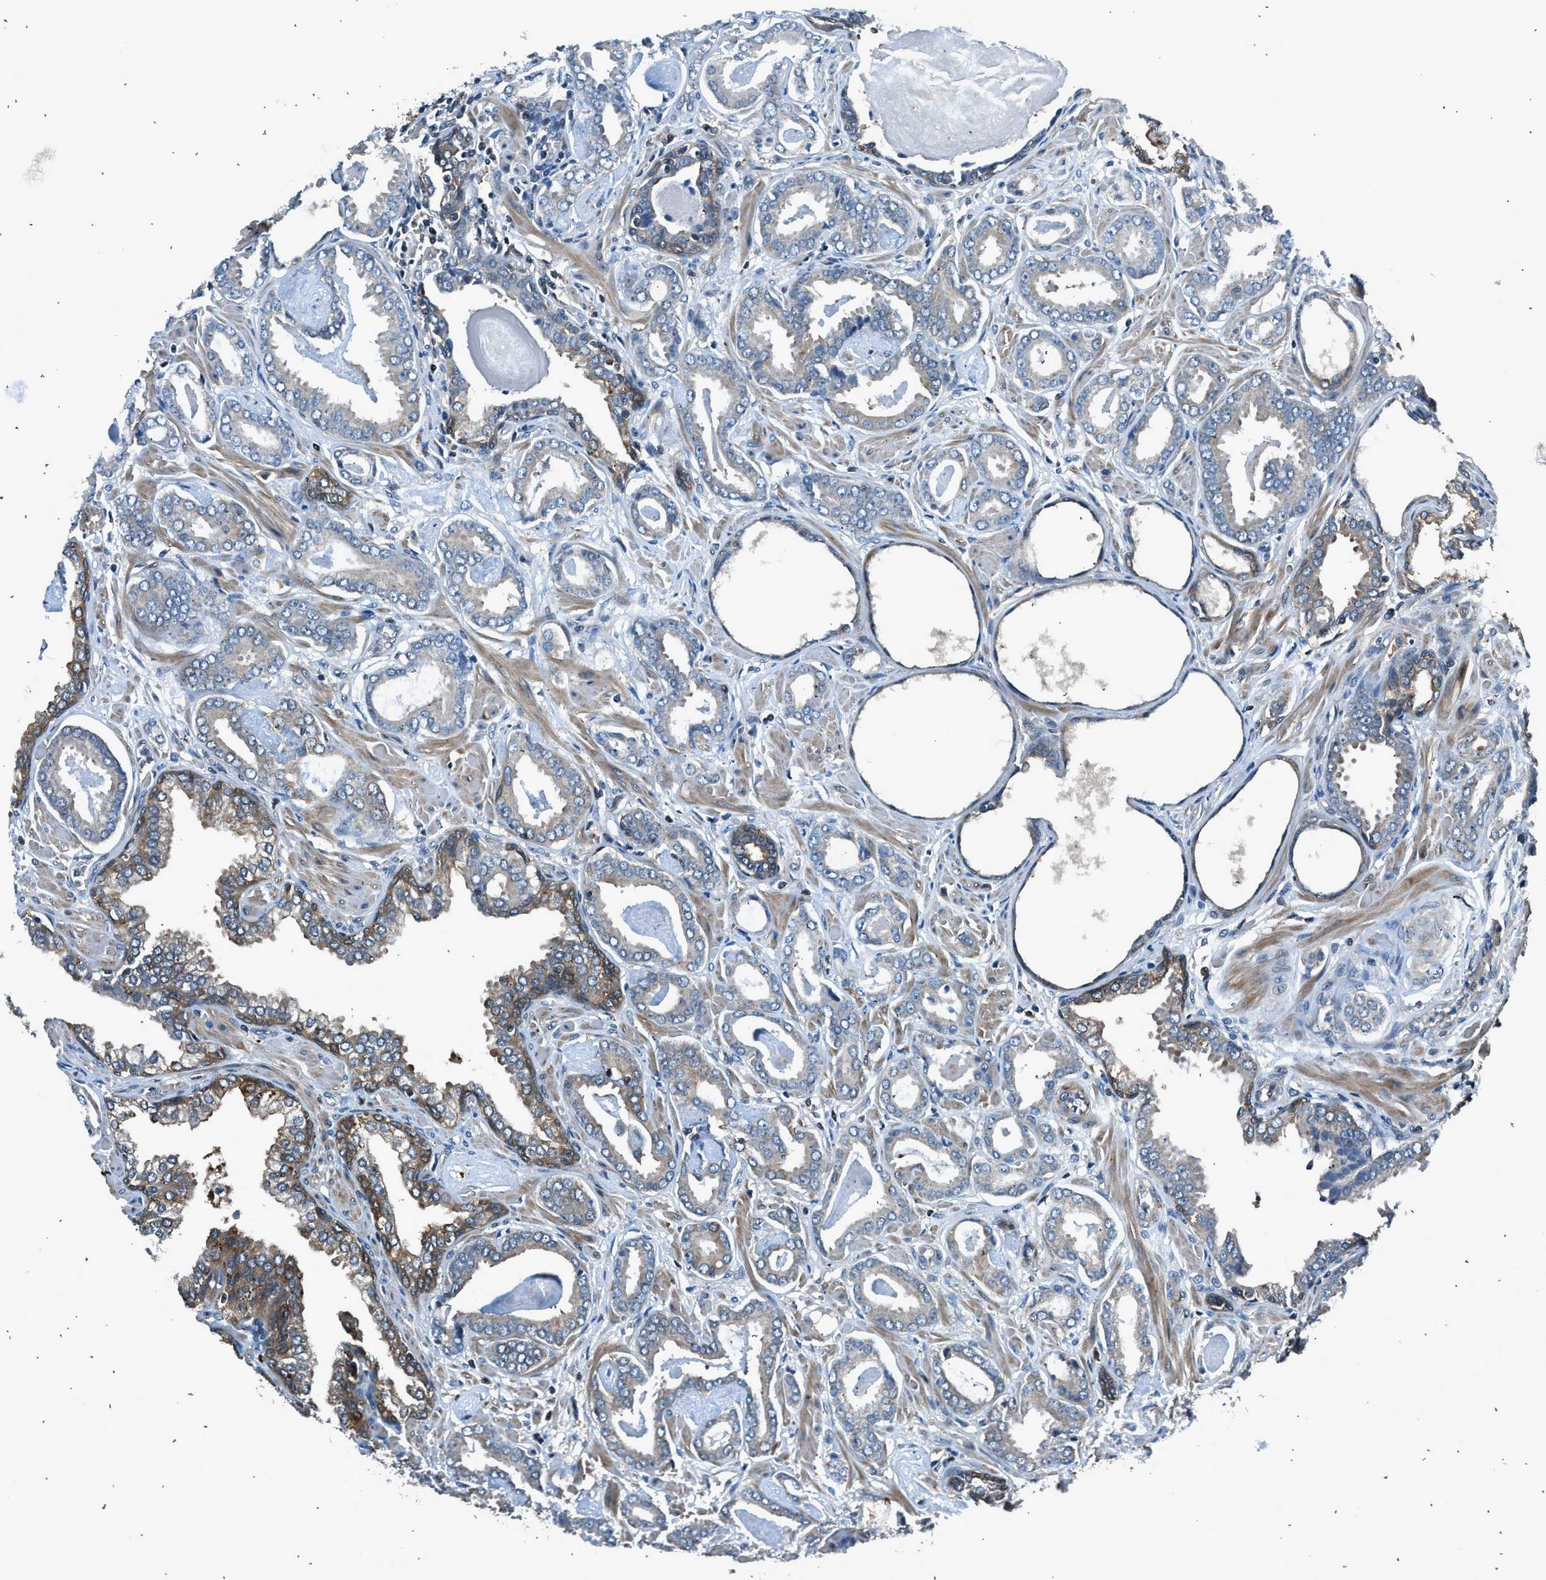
{"staining": {"intensity": "weak", "quantity": "<25%", "location": "cytoplasmic/membranous"}, "tissue": "prostate cancer", "cell_type": "Tumor cells", "image_type": "cancer", "snomed": [{"axis": "morphology", "description": "Adenocarcinoma, Low grade"}, {"axis": "topography", "description": "Prostate"}], "caption": "IHC micrograph of neoplastic tissue: prostate cancer stained with DAB displays no significant protein expression in tumor cells.", "gene": "LMLN", "patient": {"sex": "male", "age": 53}}